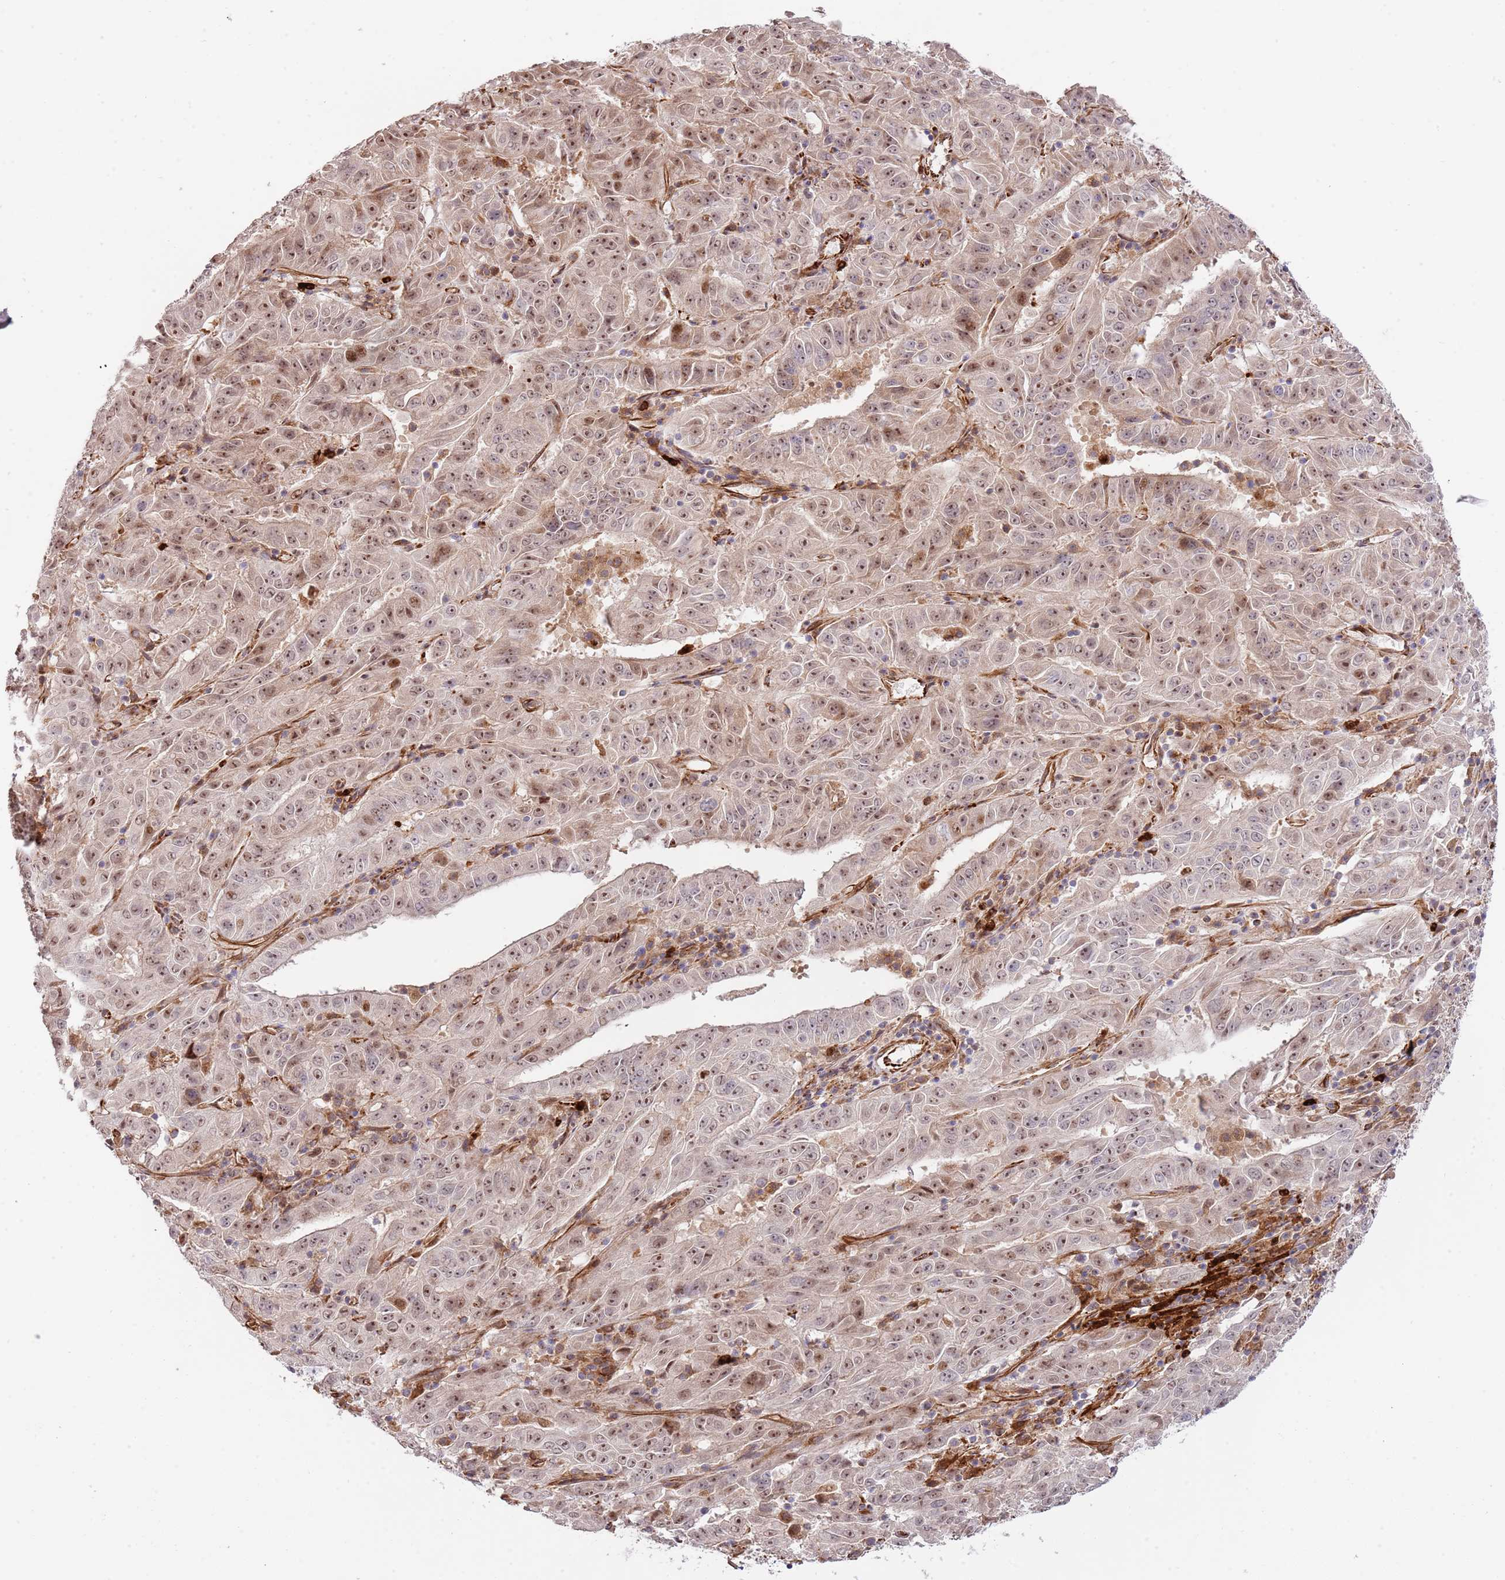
{"staining": {"intensity": "moderate", "quantity": ">75%", "location": "nuclear"}, "tissue": "pancreatic cancer", "cell_type": "Tumor cells", "image_type": "cancer", "snomed": [{"axis": "morphology", "description": "Adenocarcinoma, NOS"}, {"axis": "topography", "description": "Pancreas"}], "caption": "Moderate nuclear protein expression is present in about >75% of tumor cells in adenocarcinoma (pancreatic).", "gene": "NEK3", "patient": {"sex": "male", "age": 63}}